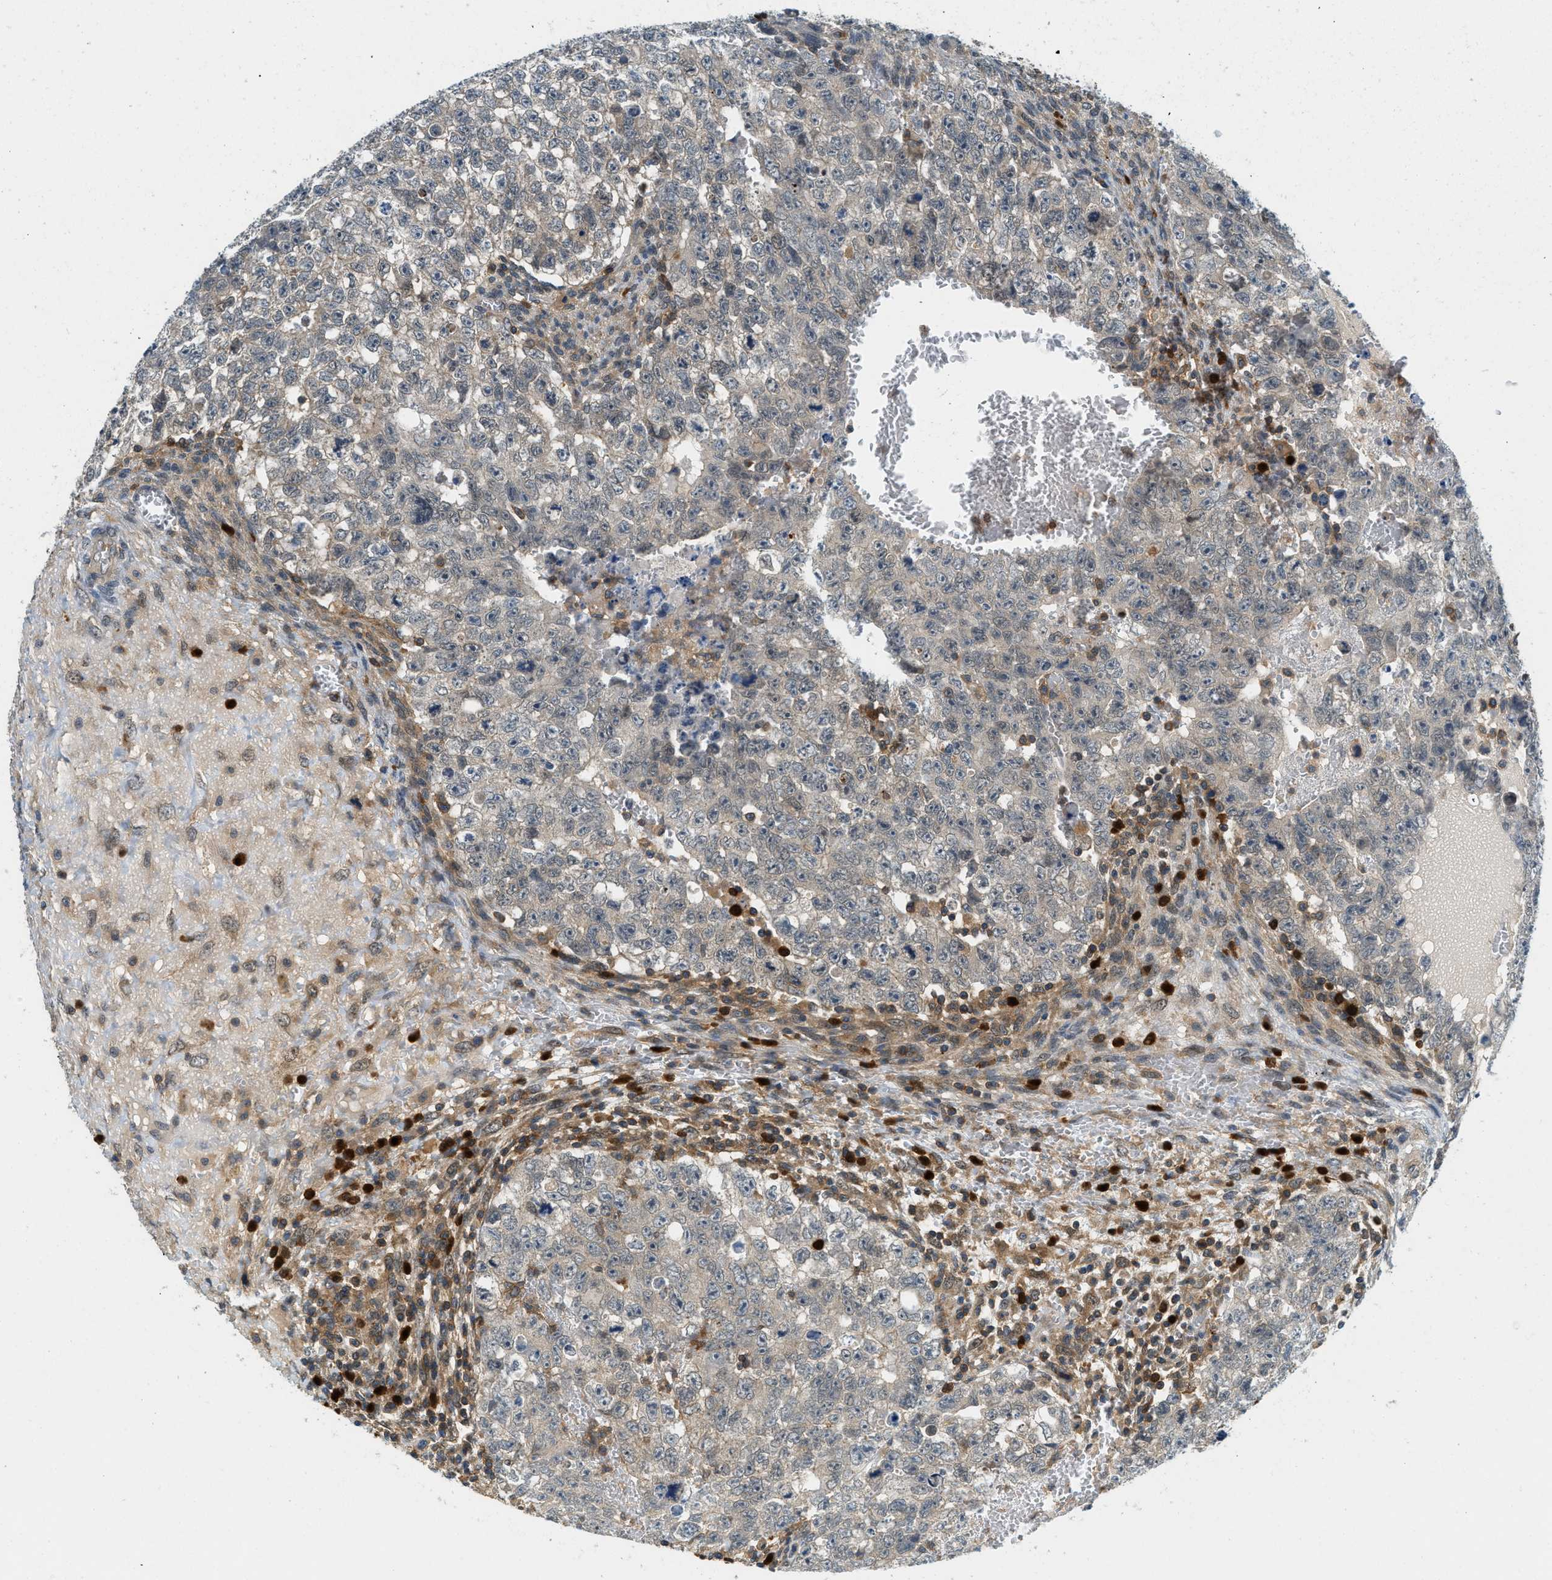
{"staining": {"intensity": "weak", "quantity": "<25%", "location": "cytoplasmic/membranous"}, "tissue": "testis cancer", "cell_type": "Tumor cells", "image_type": "cancer", "snomed": [{"axis": "morphology", "description": "Seminoma, NOS"}, {"axis": "morphology", "description": "Carcinoma, Embryonal, NOS"}, {"axis": "topography", "description": "Testis"}], "caption": "A histopathology image of seminoma (testis) stained for a protein demonstrates no brown staining in tumor cells.", "gene": "GMPPB", "patient": {"sex": "male", "age": 38}}